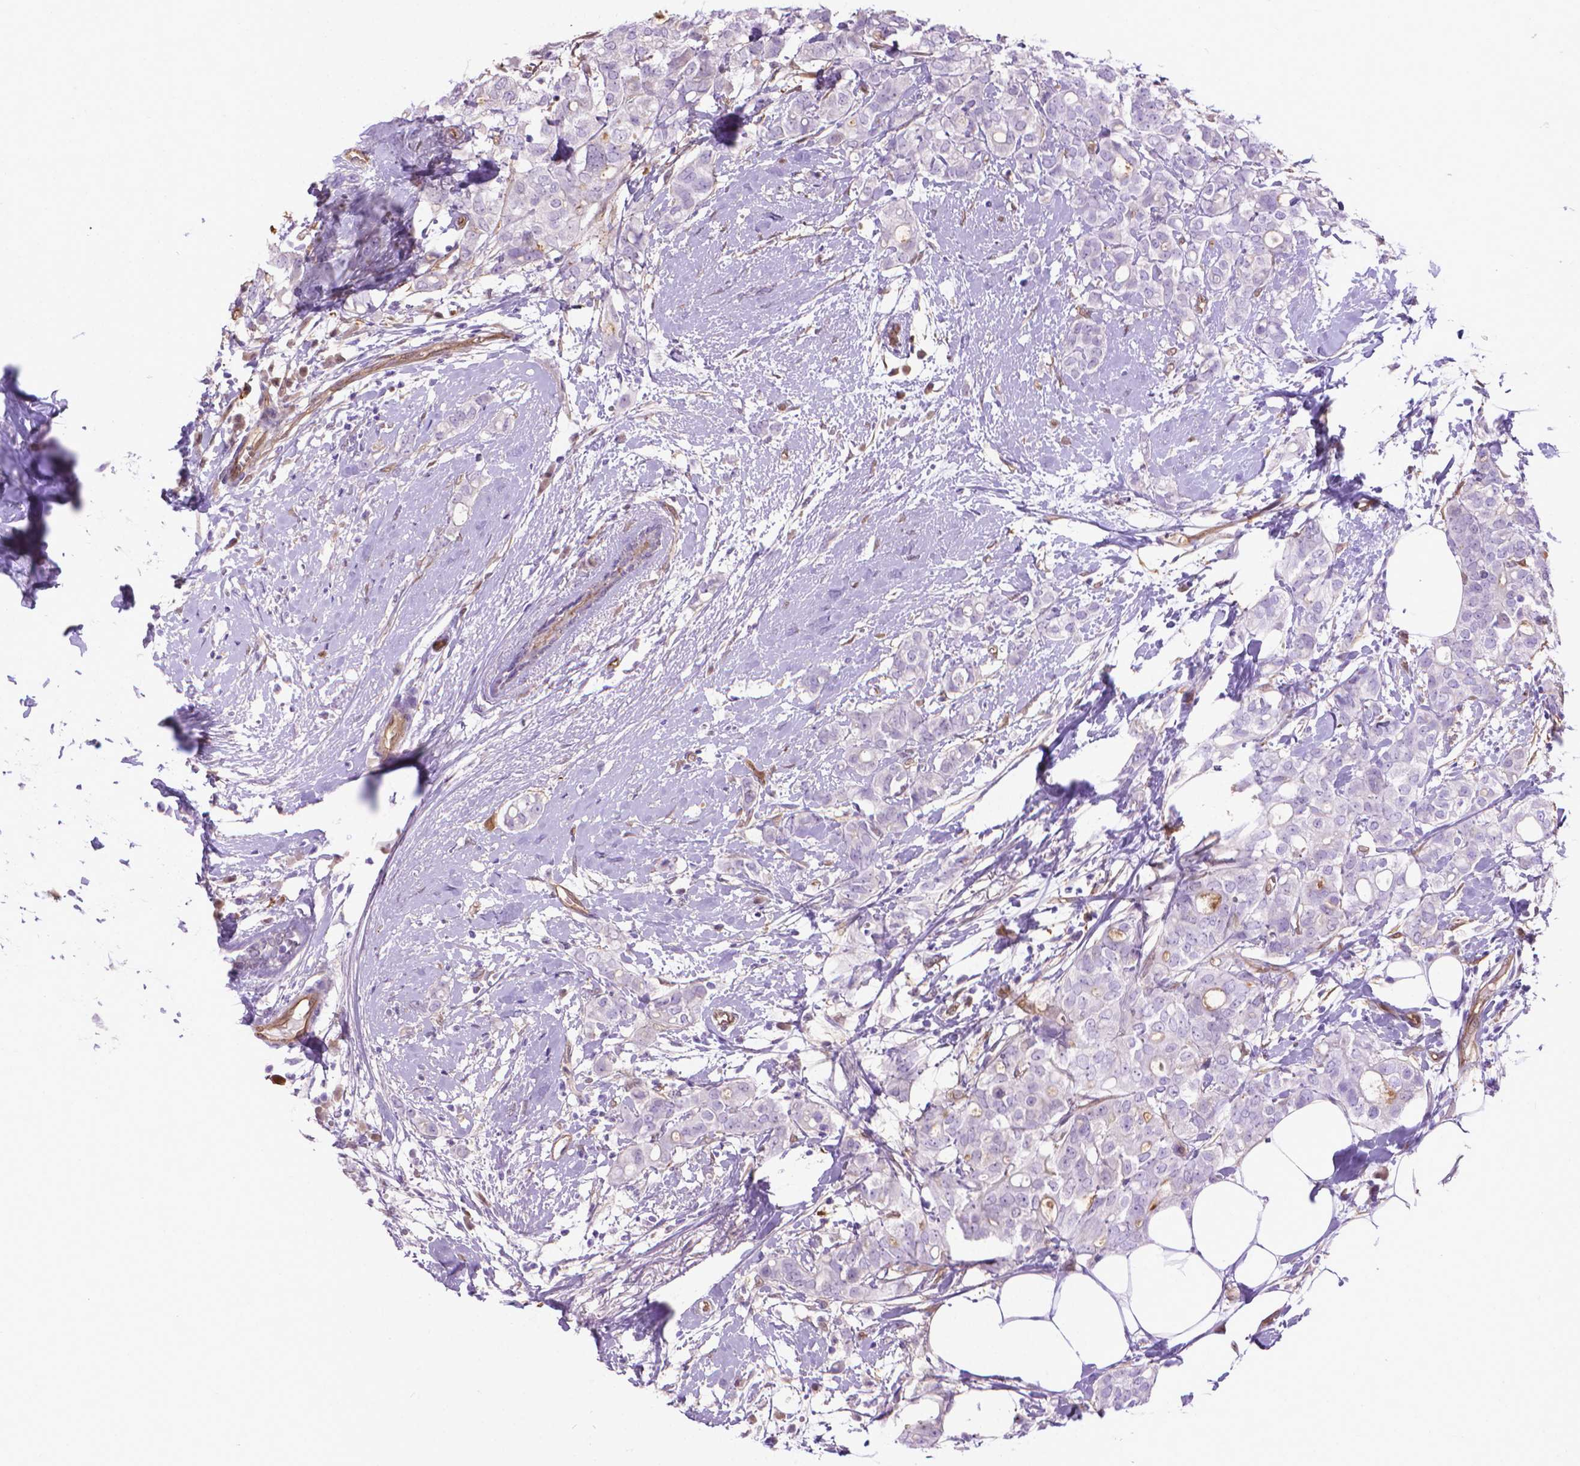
{"staining": {"intensity": "negative", "quantity": "none", "location": "none"}, "tissue": "breast cancer", "cell_type": "Tumor cells", "image_type": "cancer", "snomed": [{"axis": "morphology", "description": "Duct carcinoma"}, {"axis": "topography", "description": "Breast"}], "caption": "An IHC photomicrograph of breast intraductal carcinoma is shown. There is no staining in tumor cells of breast intraductal carcinoma. Brightfield microscopy of IHC stained with DAB (brown) and hematoxylin (blue), captured at high magnification.", "gene": "CLIC4", "patient": {"sex": "female", "age": 40}}